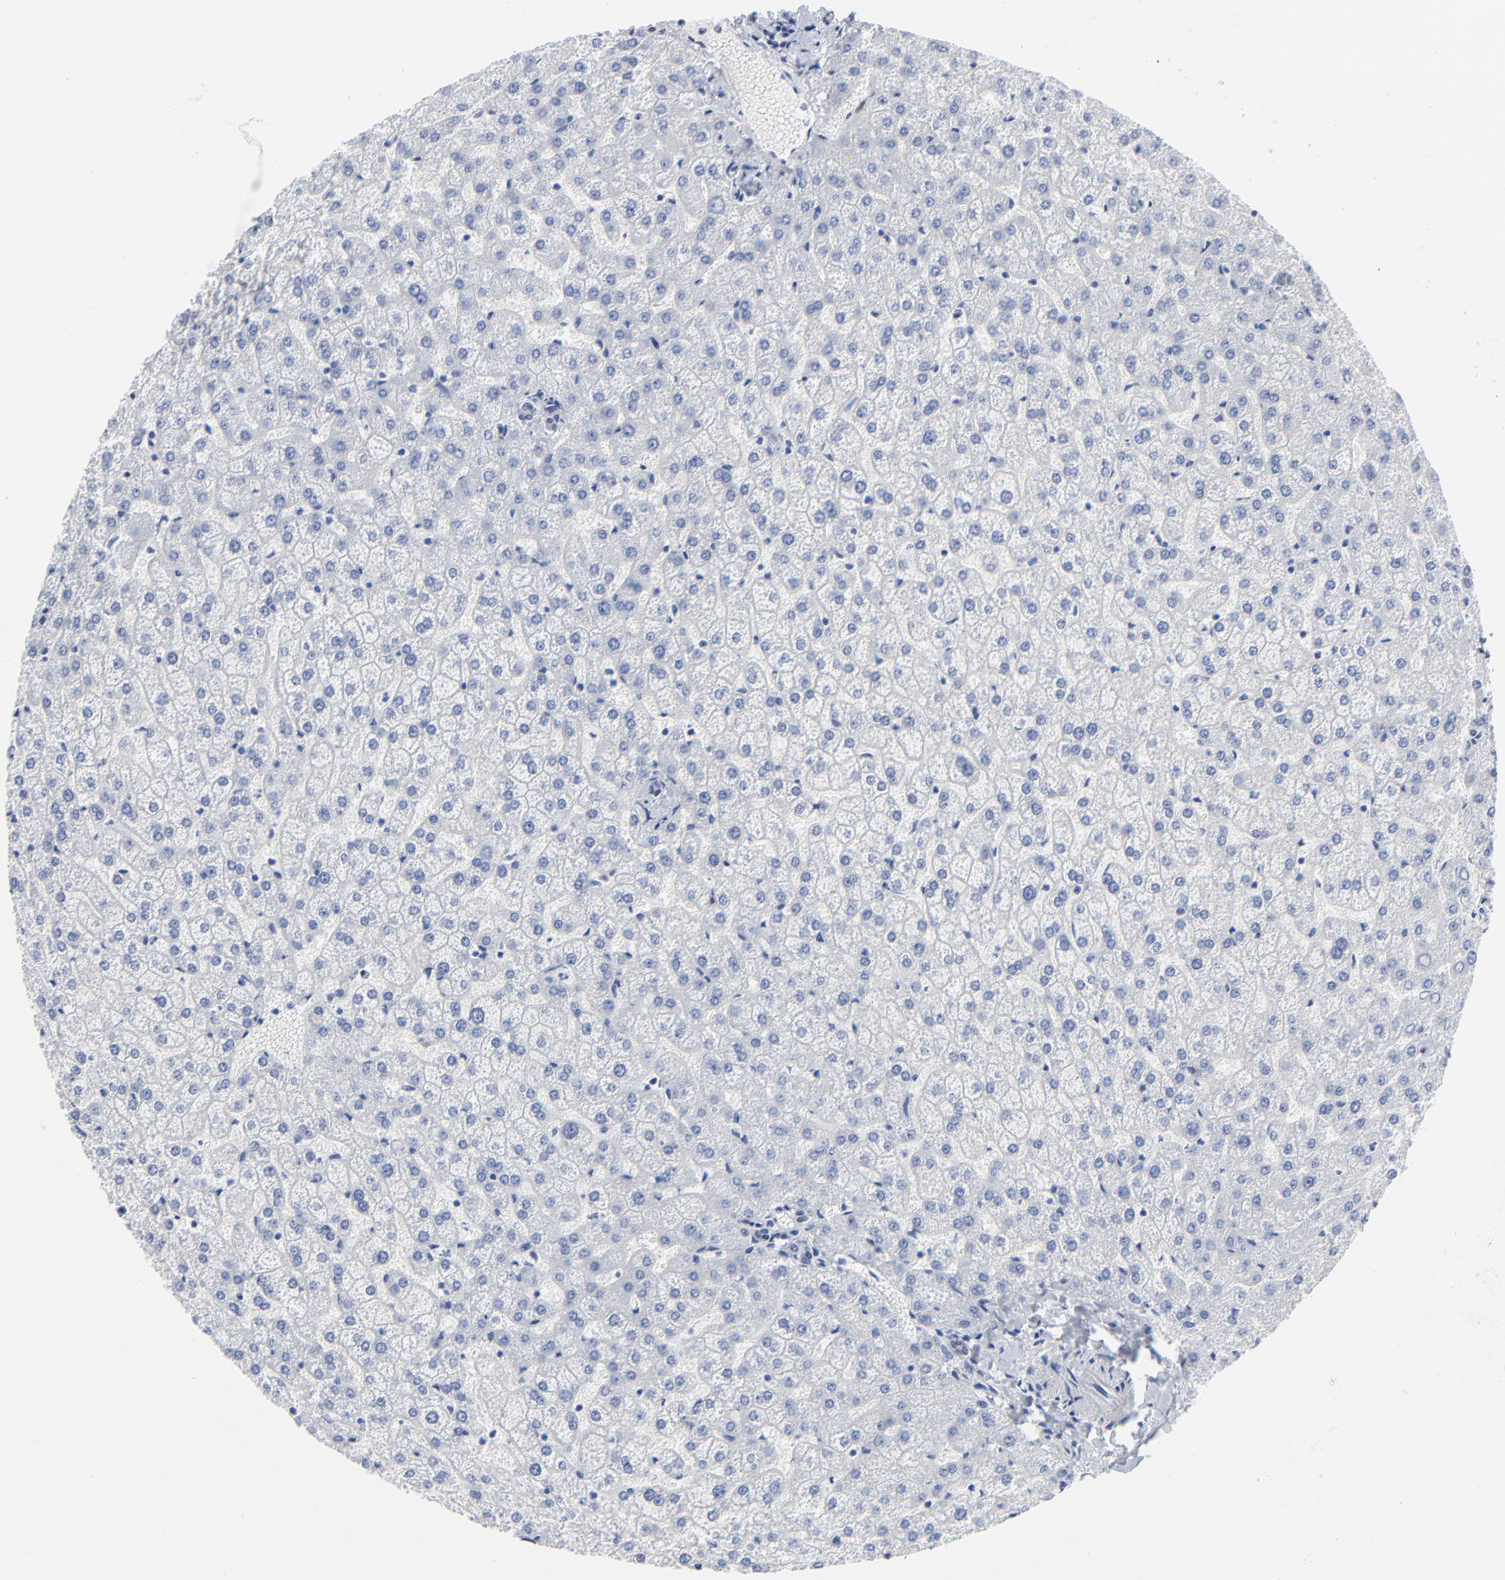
{"staining": {"intensity": "negative", "quantity": "none", "location": "none"}, "tissue": "liver", "cell_type": "Cholangiocytes", "image_type": "normal", "snomed": [{"axis": "morphology", "description": "Normal tissue, NOS"}, {"axis": "topography", "description": "Liver"}], "caption": "High power microscopy photomicrograph of an IHC histopathology image of unremarkable liver, revealing no significant expression in cholangiocytes.", "gene": "JUN", "patient": {"sex": "female", "age": 32}}